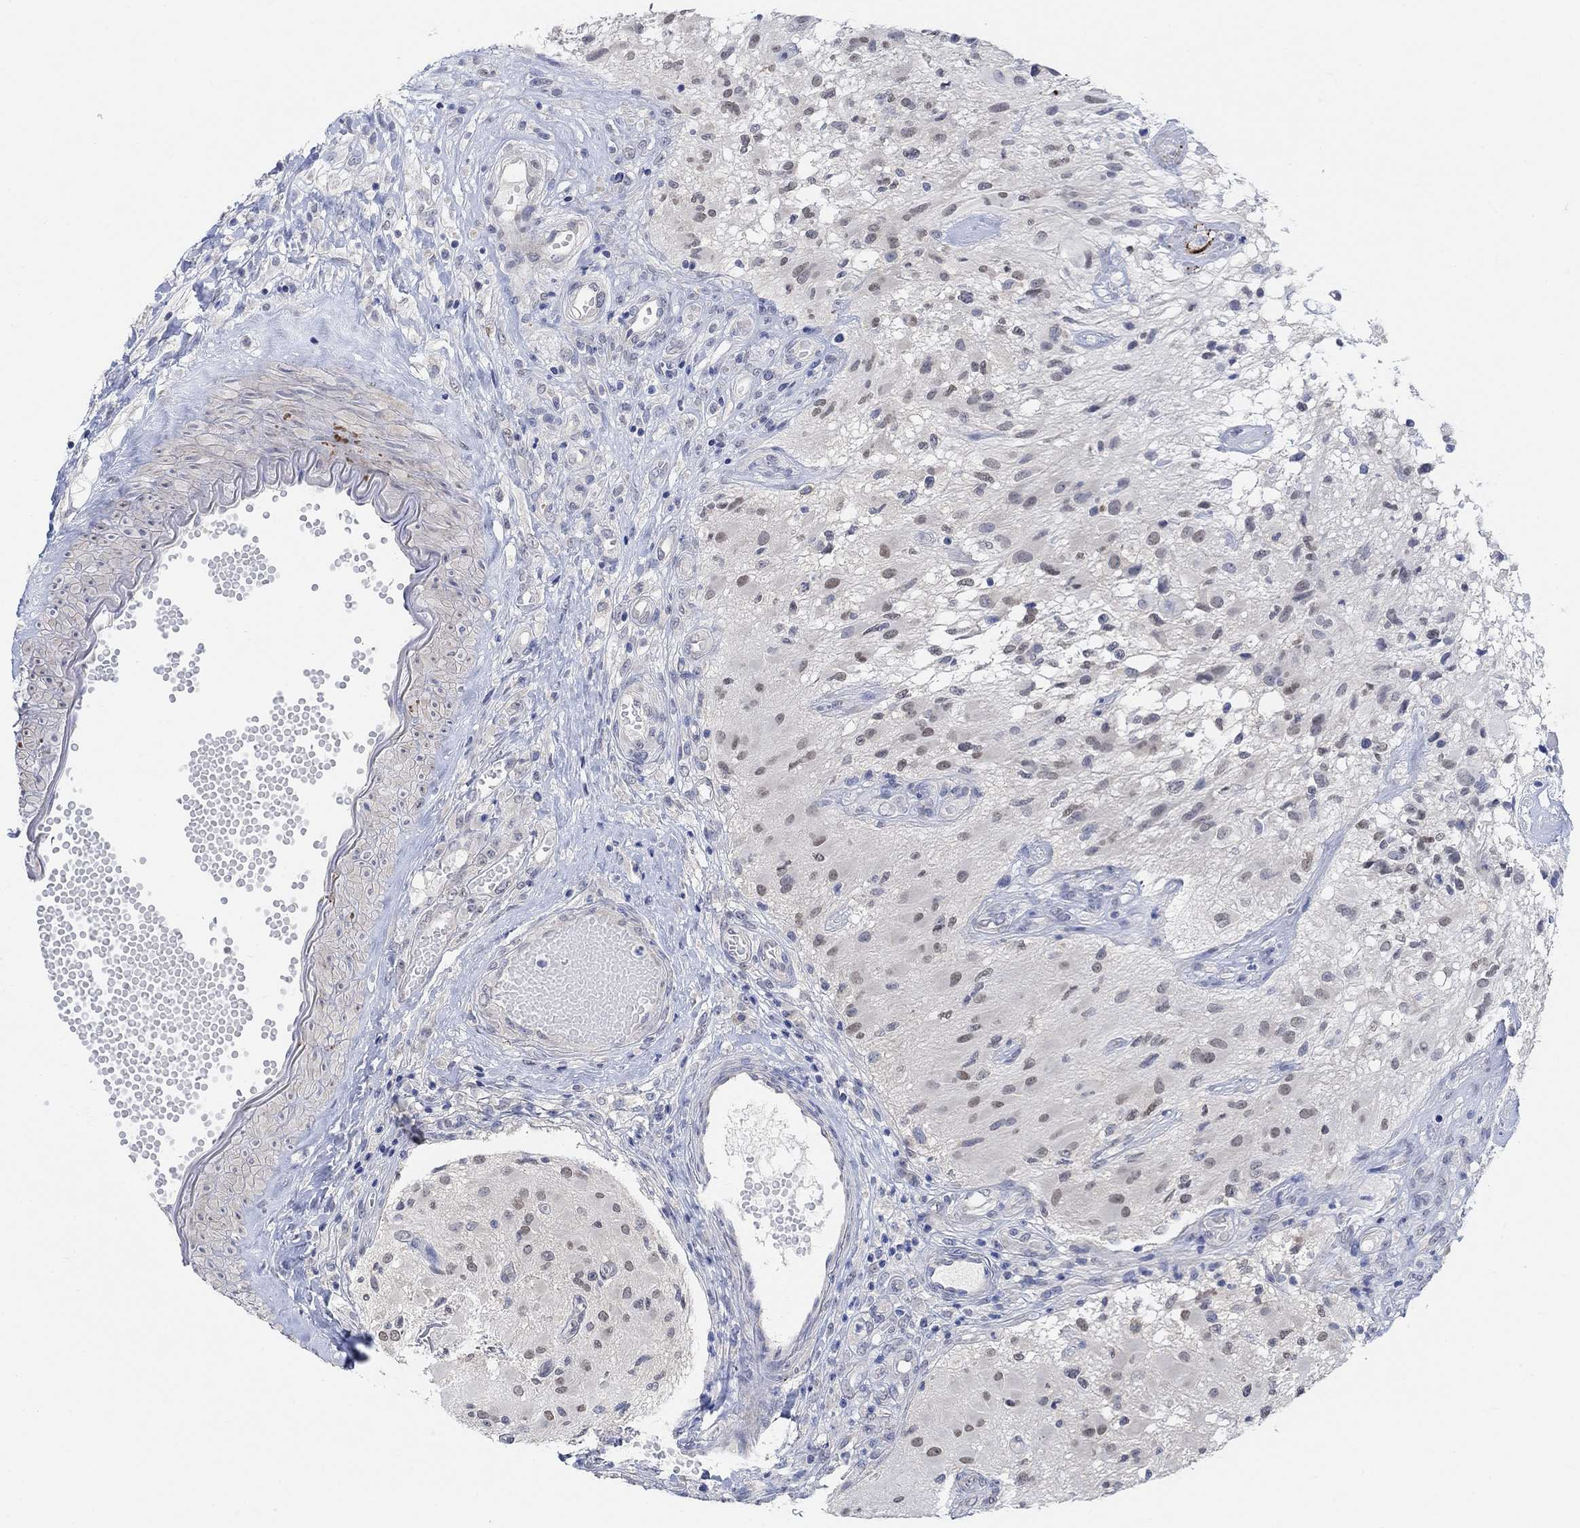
{"staining": {"intensity": "weak", "quantity": "25%-75%", "location": "nuclear"}, "tissue": "glioma", "cell_type": "Tumor cells", "image_type": "cancer", "snomed": [{"axis": "morphology", "description": "Glioma, malignant, High grade"}, {"axis": "topography", "description": "Brain"}], "caption": "Immunohistochemical staining of malignant glioma (high-grade) displays low levels of weak nuclear staining in approximately 25%-75% of tumor cells. Nuclei are stained in blue.", "gene": "RIMS1", "patient": {"sex": "female", "age": 63}}